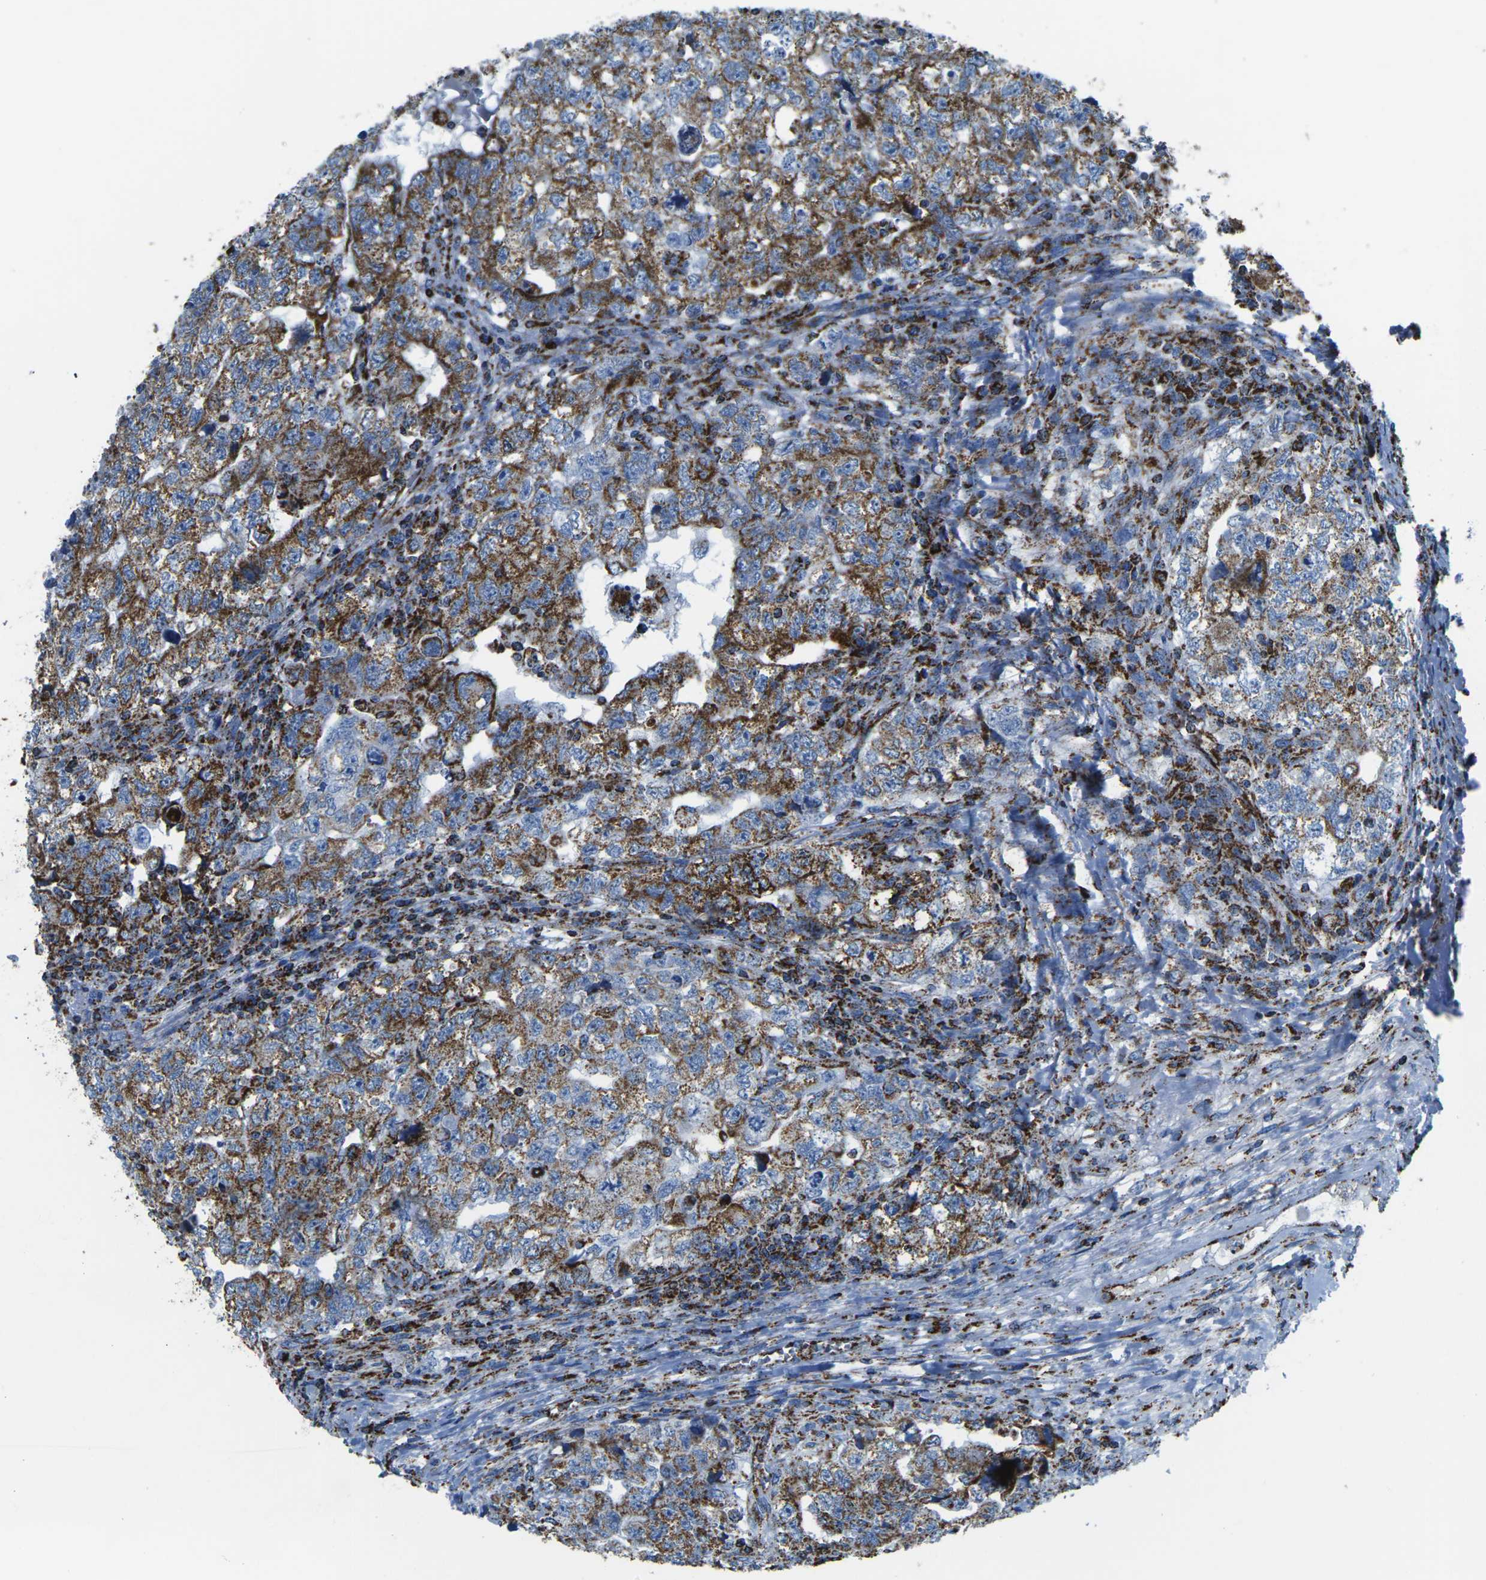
{"staining": {"intensity": "strong", "quantity": ">75%", "location": "cytoplasmic/membranous"}, "tissue": "testis cancer", "cell_type": "Tumor cells", "image_type": "cancer", "snomed": [{"axis": "morphology", "description": "Carcinoma, Embryonal, NOS"}, {"axis": "topography", "description": "Testis"}], "caption": "Brown immunohistochemical staining in testis cancer shows strong cytoplasmic/membranous expression in about >75% of tumor cells.", "gene": "MT-CO2", "patient": {"sex": "male", "age": 36}}